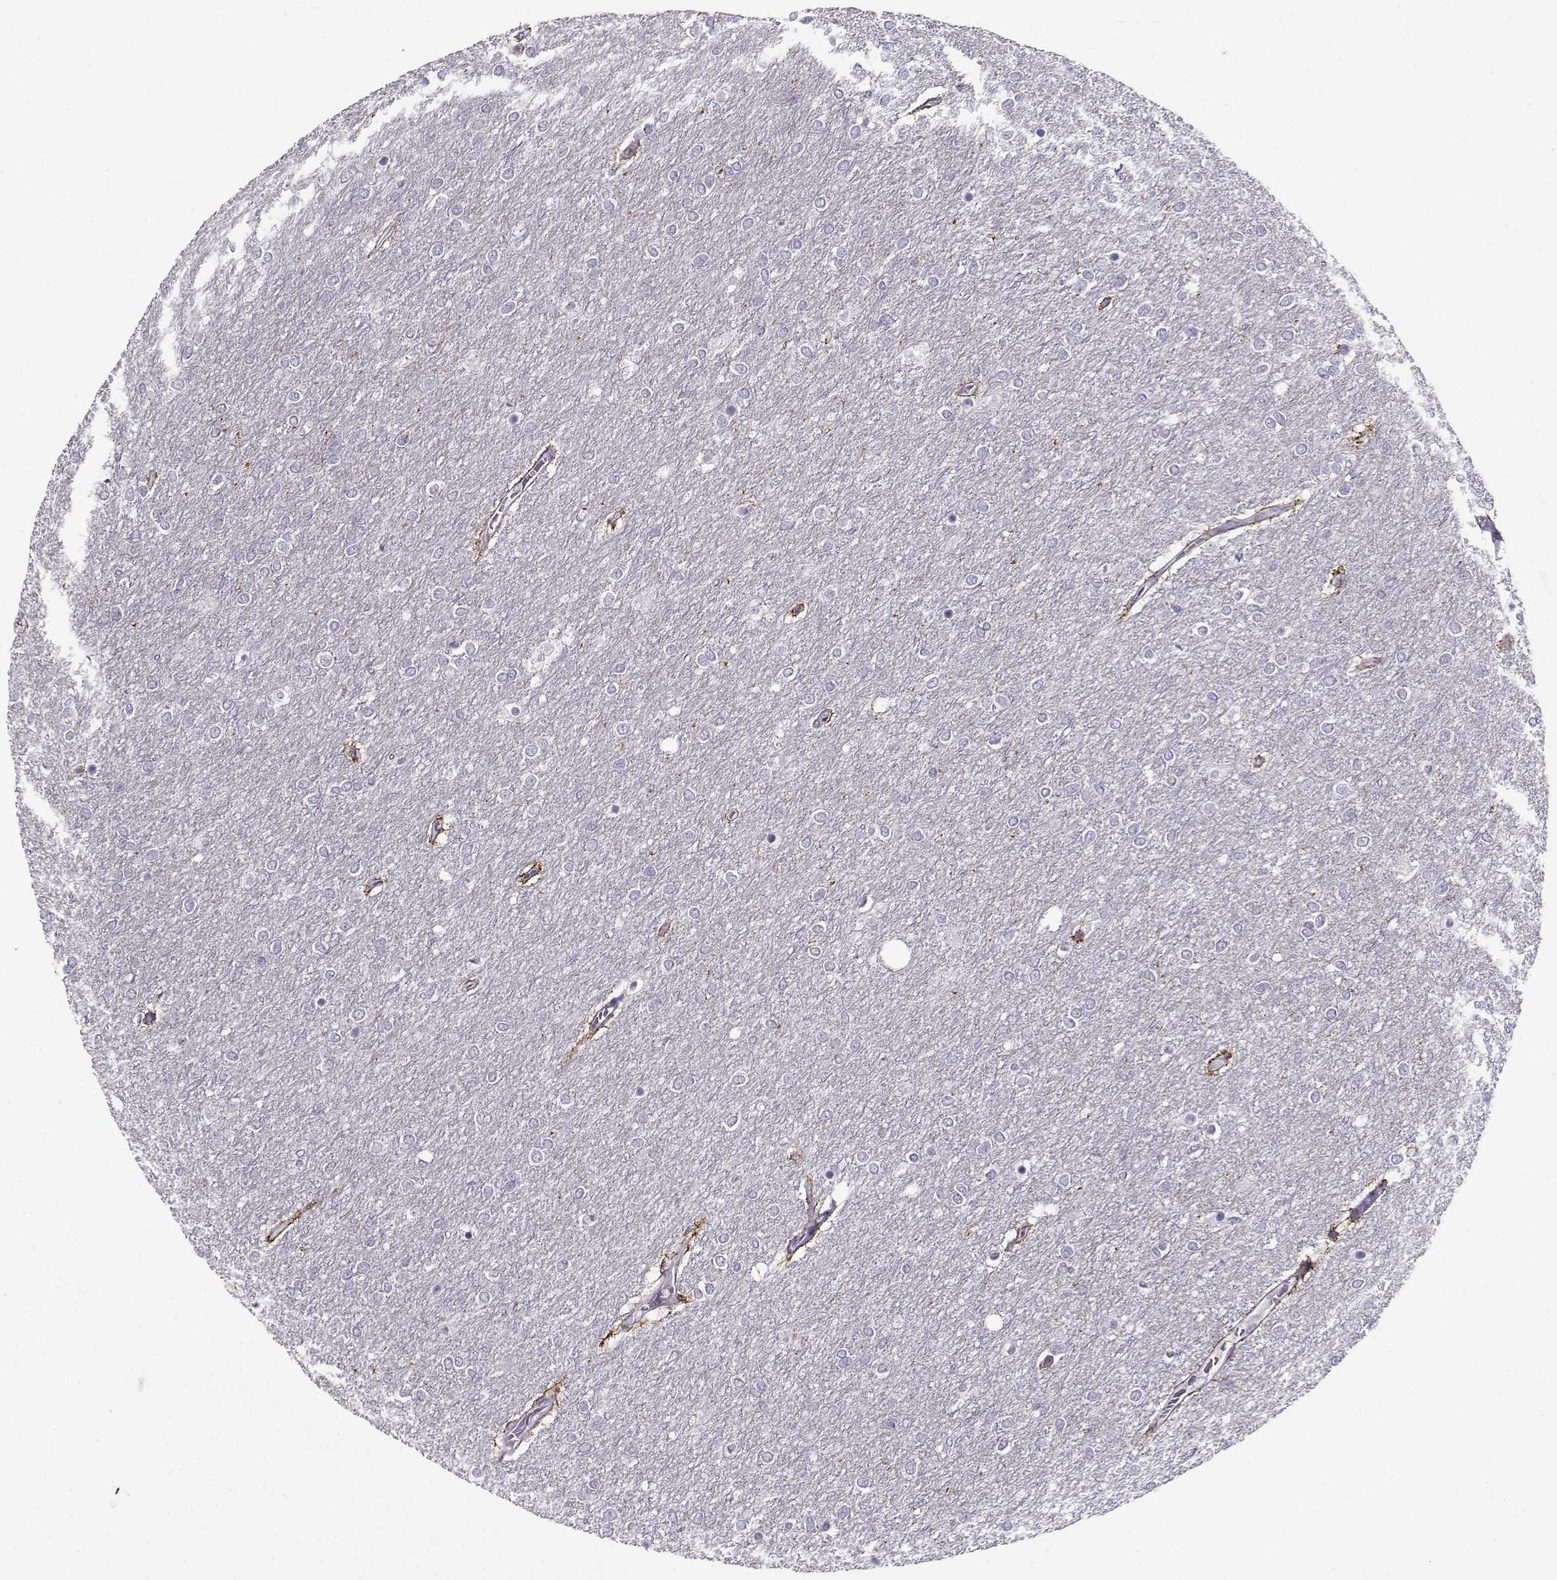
{"staining": {"intensity": "negative", "quantity": "none", "location": "none"}, "tissue": "glioma", "cell_type": "Tumor cells", "image_type": "cancer", "snomed": [{"axis": "morphology", "description": "Glioma, malignant, High grade"}, {"axis": "topography", "description": "Brain"}], "caption": "Immunohistochemistry photomicrograph of neoplastic tissue: glioma stained with DAB displays no significant protein expression in tumor cells. The staining is performed using DAB (3,3'-diaminobenzidine) brown chromogen with nuclei counter-stained in using hematoxylin.", "gene": "NPW", "patient": {"sex": "female", "age": 61}}